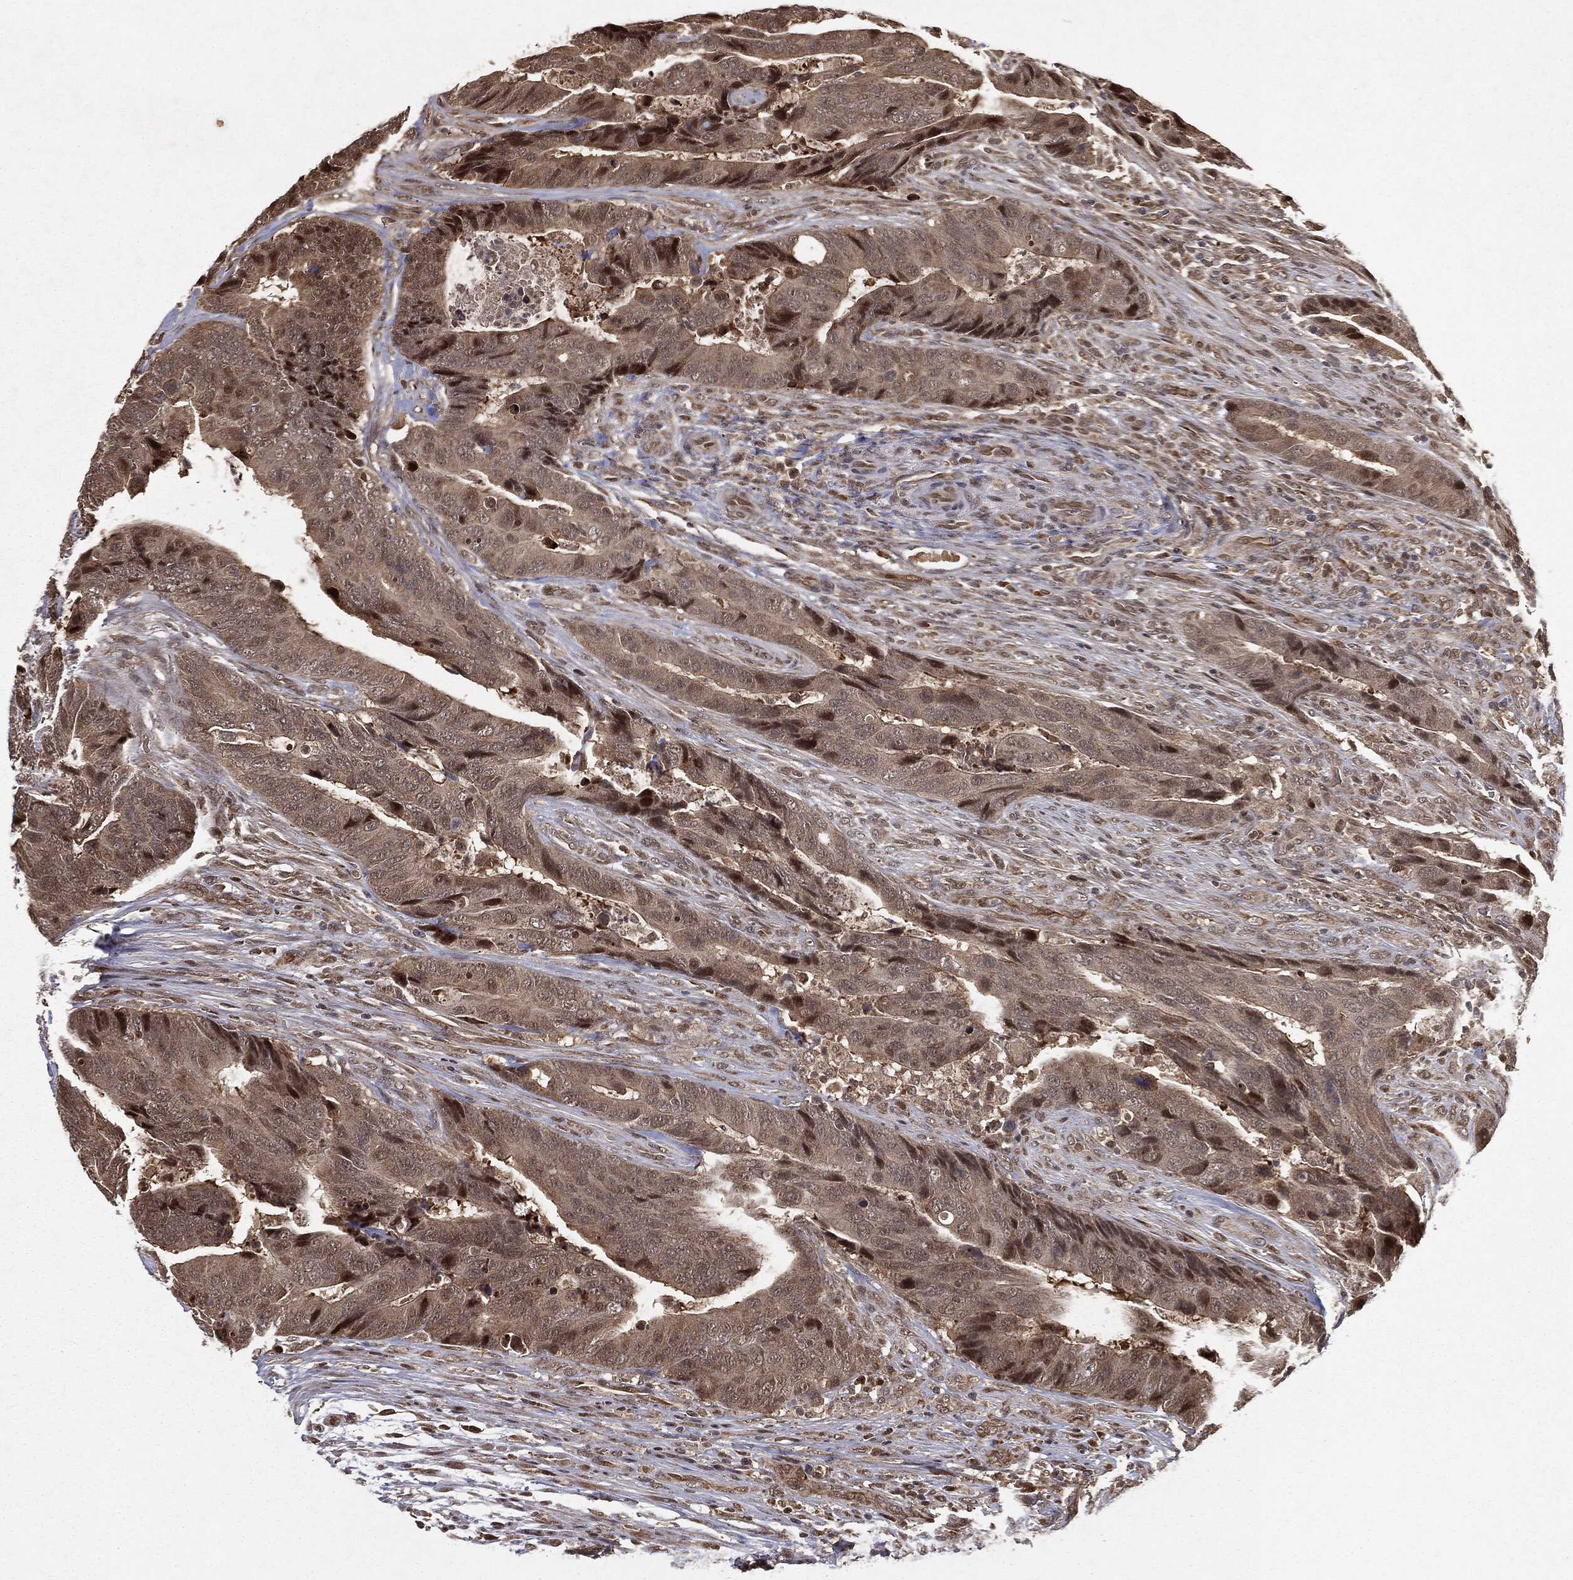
{"staining": {"intensity": "strong", "quantity": "<25%", "location": "cytoplasmic/membranous,nuclear"}, "tissue": "colorectal cancer", "cell_type": "Tumor cells", "image_type": "cancer", "snomed": [{"axis": "morphology", "description": "Adenocarcinoma, NOS"}, {"axis": "topography", "description": "Colon"}], "caption": "A histopathology image of human colorectal cancer stained for a protein reveals strong cytoplasmic/membranous and nuclear brown staining in tumor cells.", "gene": "ZNHIT6", "patient": {"sex": "female", "age": 56}}